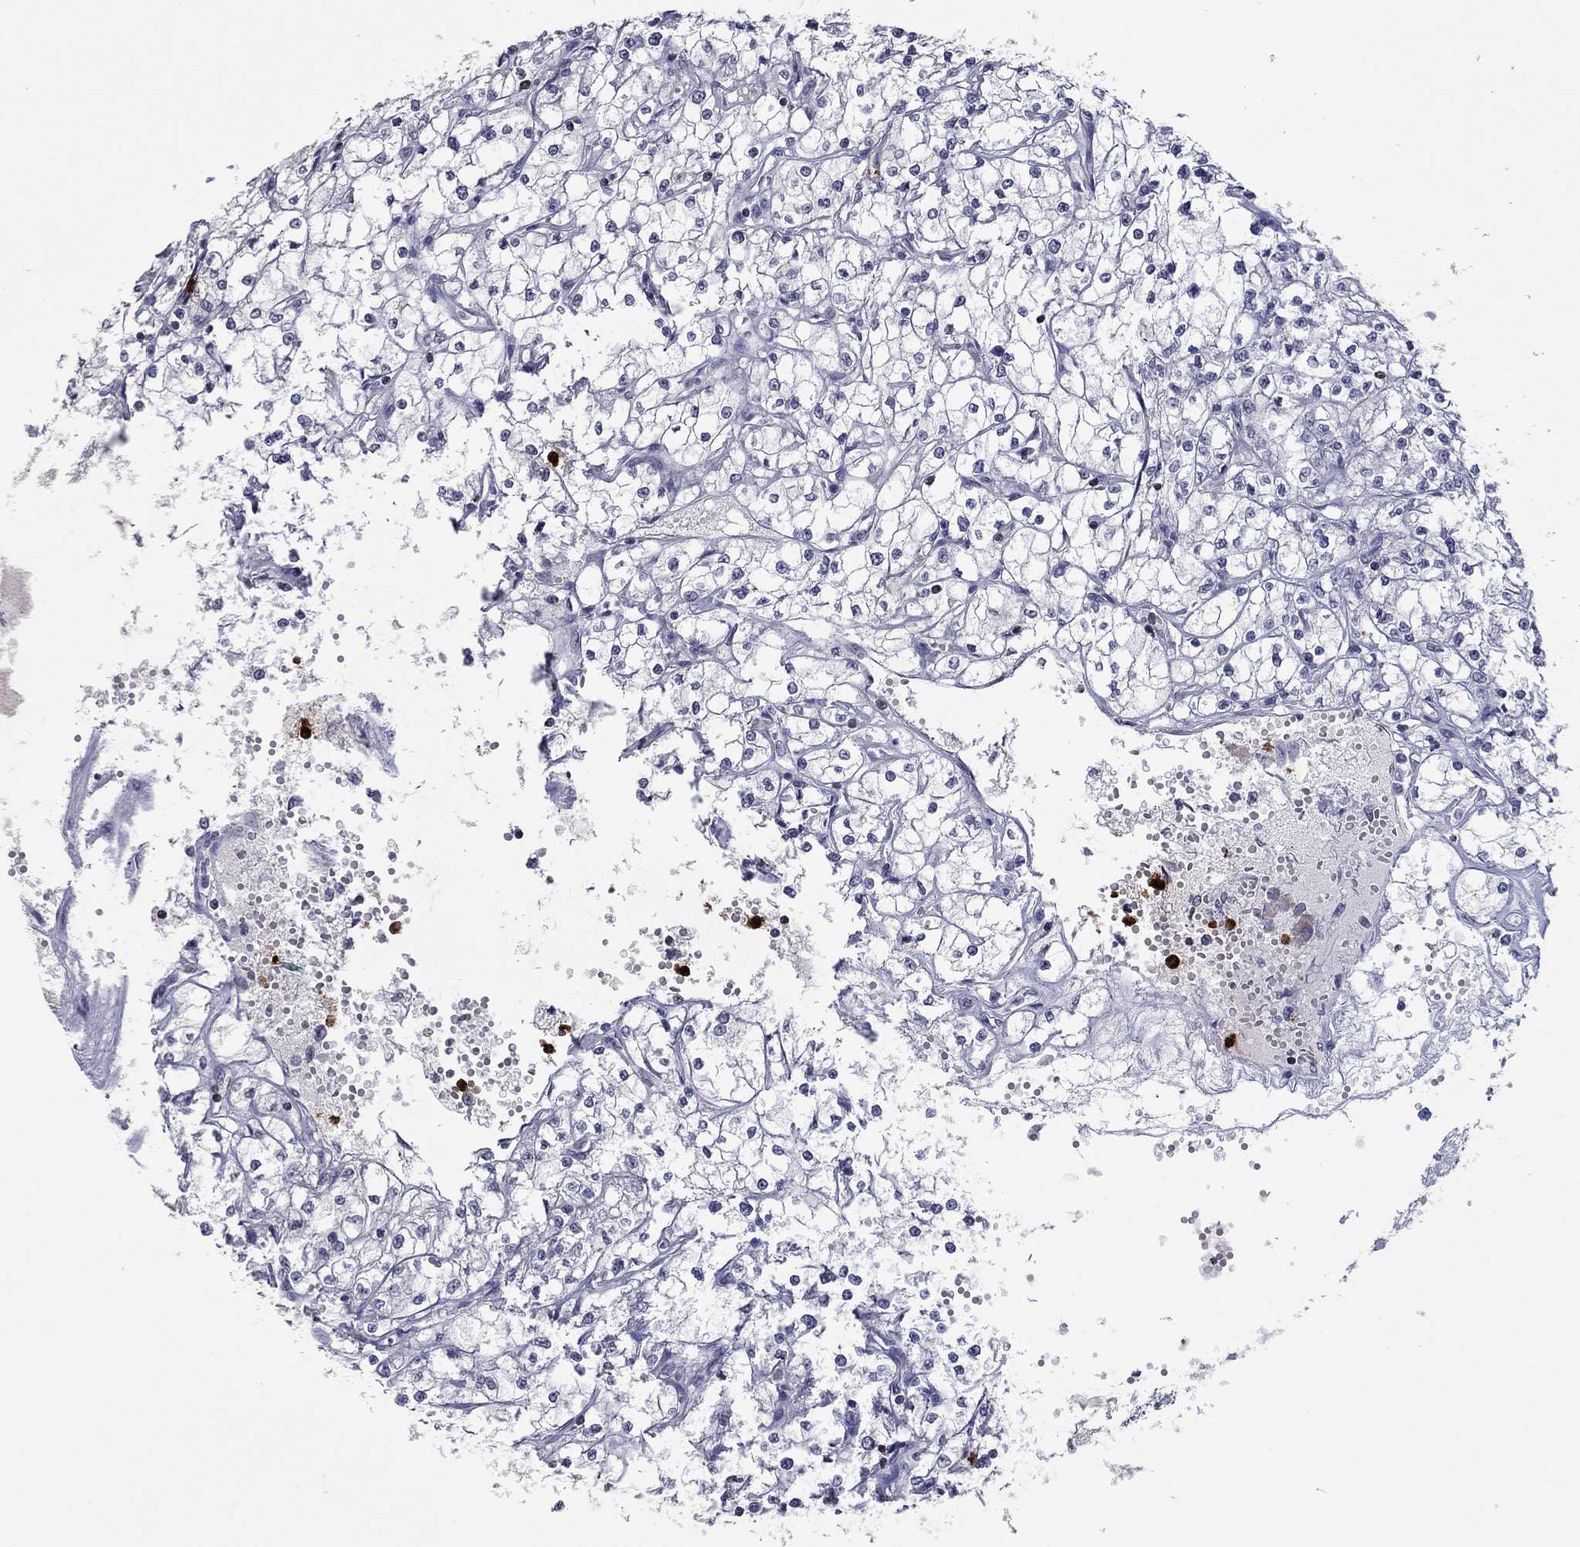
{"staining": {"intensity": "negative", "quantity": "none", "location": "none"}, "tissue": "renal cancer", "cell_type": "Tumor cells", "image_type": "cancer", "snomed": [{"axis": "morphology", "description": "Adenocarcinoma, NOS"}, {"axis": "topography", "description": "Kidney"}], "caption": "A micrograph of renal cancer stained for a protein displays no brown staining in tumor cells.", "gene": "CCL5", "patient": {"sex": "male", "age": 67}}